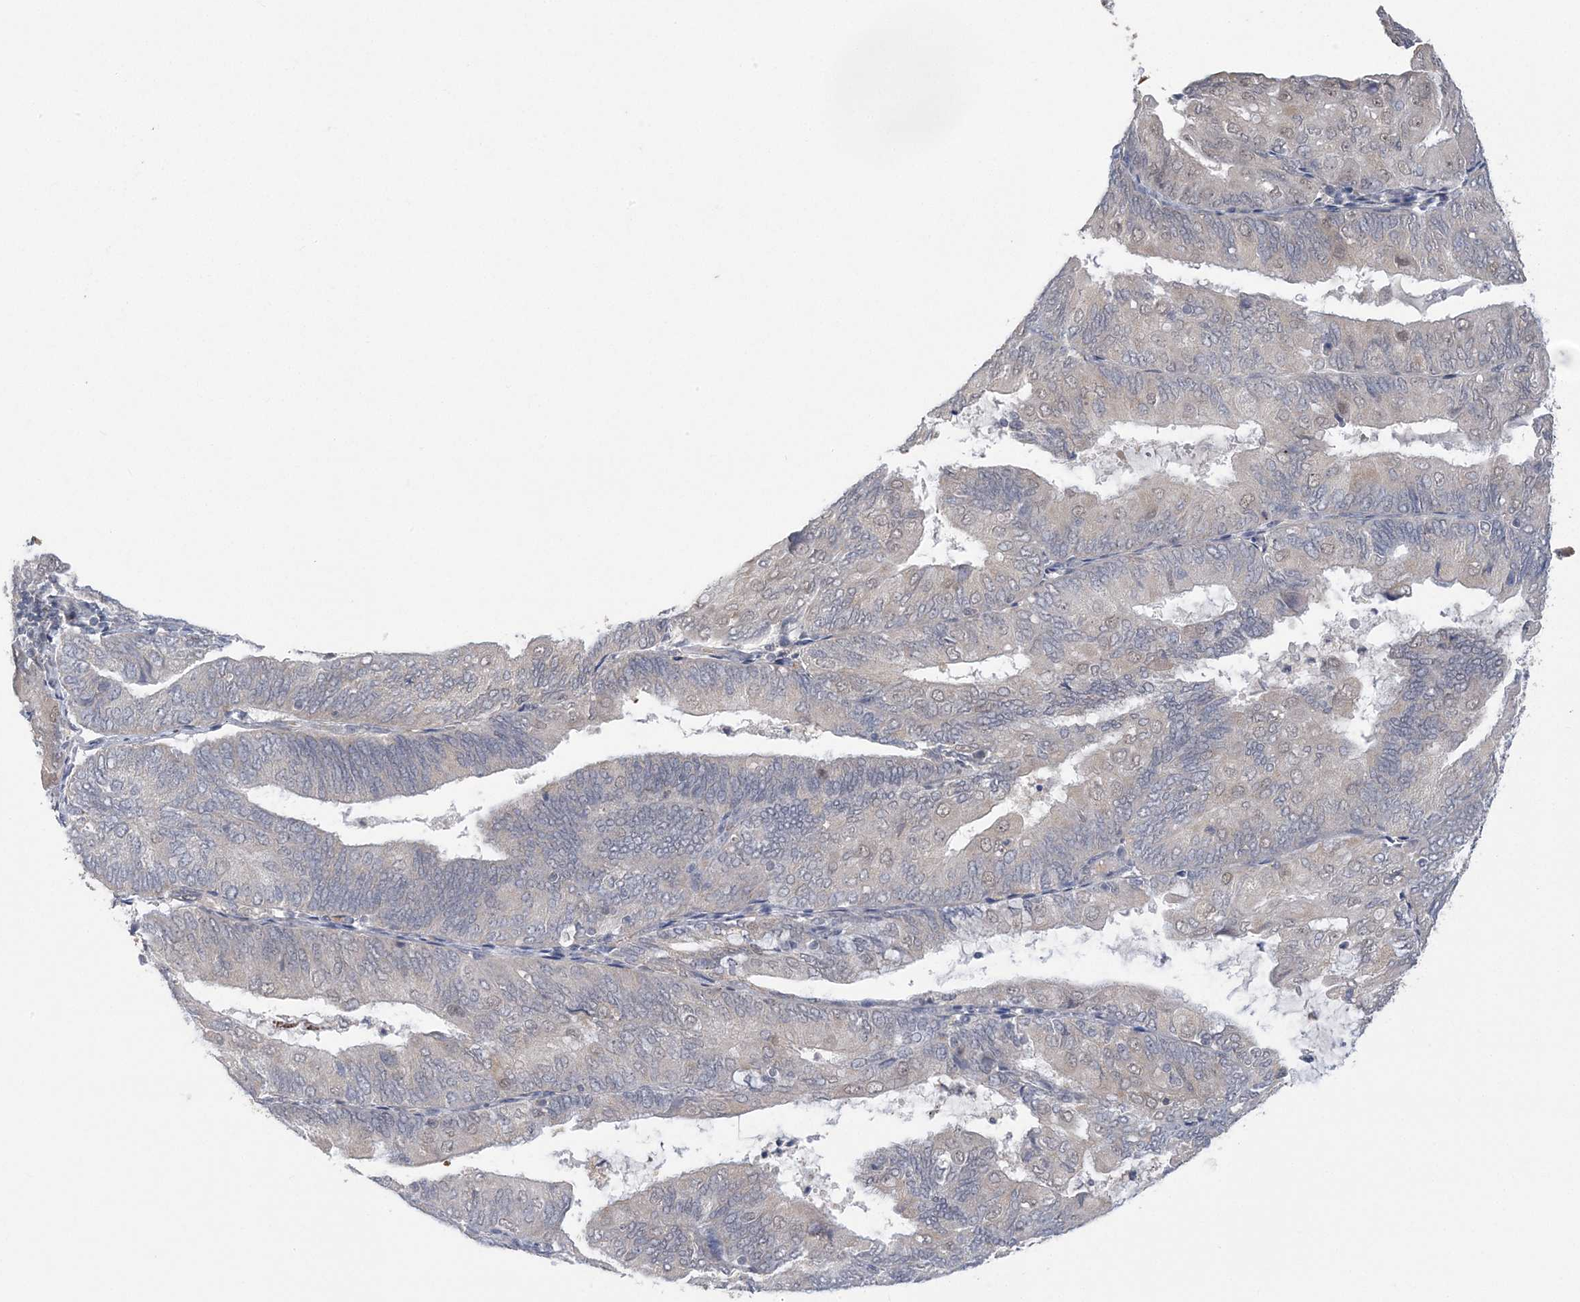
{"staining": {"intensity": "negative", "quantity": "none", "location": "none"}, "tissue": "endometrial cancer", "cell_type": "Tumor cells", "image_type": "cancer", "snomed": [{"axis": "morphology", "description": "Adenocarcinoma, NOS"}, {"axis": "topography", "description": "Endometrium"}], "caption": "DAB immunohistochemical staining of human endometrial cancer exhibits no significant expression in tumor cells. (Brightfield microscopy of DAB (3,3'-diaminobenzidine) immunohistochemistry (IHC) at high magnification).", "gene": "ZBTB7A", "patient": {"sex": "female", "age": 81}}